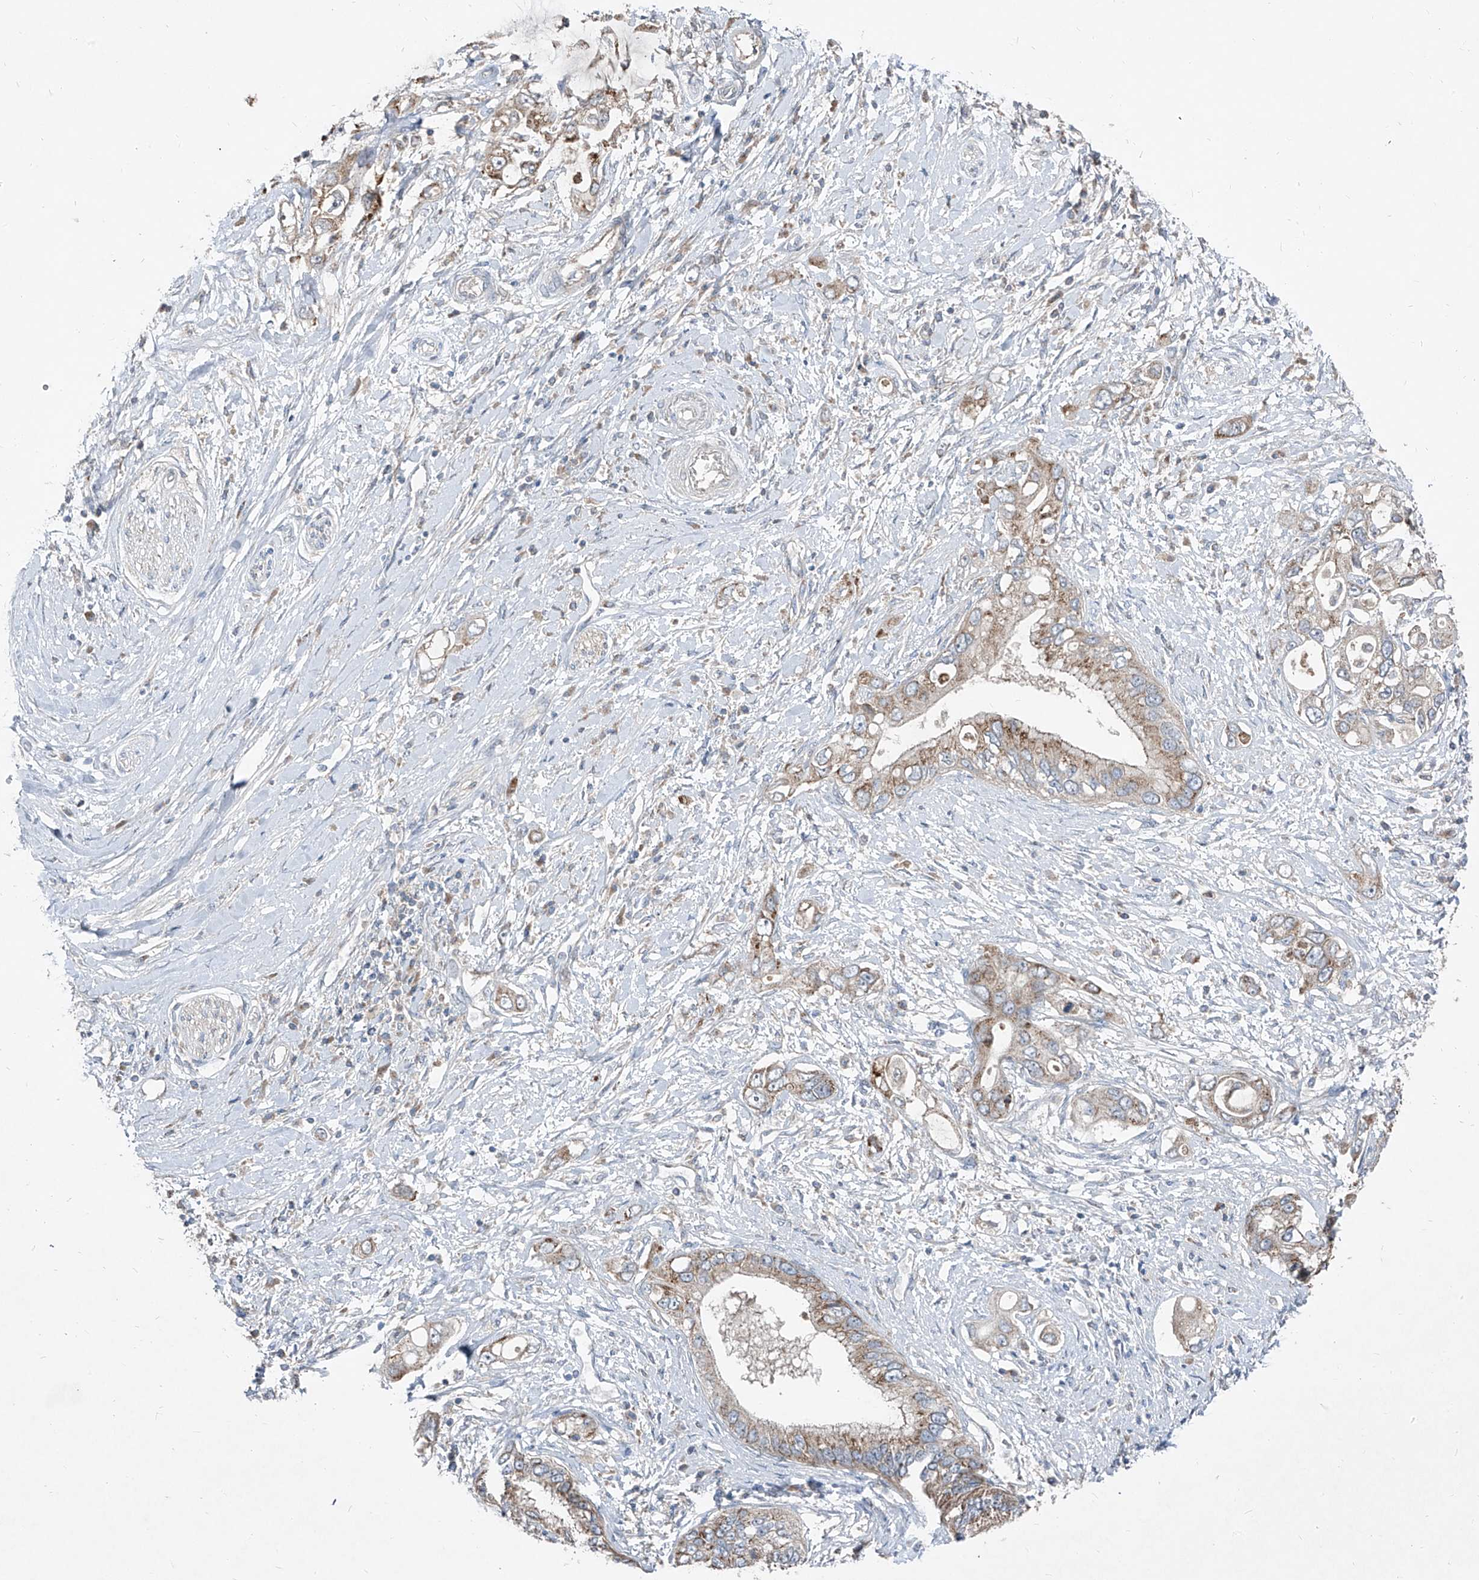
{"staining": {"intensity": "moderate", "quantity": ">75%", "location": "cytoplasmic/membranous"}, "tissue": "pancreatic cancer", "cell_type": "Tumor cells", "image_type": "cancer", "snomed": [{"axis": "morphology", "description": "Inflammation, NOS"}, {"axis": "morphology", "description": "Adenocarcinoma, NOS"}, {"axis": "topography", "description": "Pancreas"}], "caption": "Pancreatic cancer (adenocarcinoma) tissue displays moderate cytoplasmic/membranous positivity in about >75% of tumor cells", "gene": "ABCD3", "patient": {"sex": "female", "age": 56}}